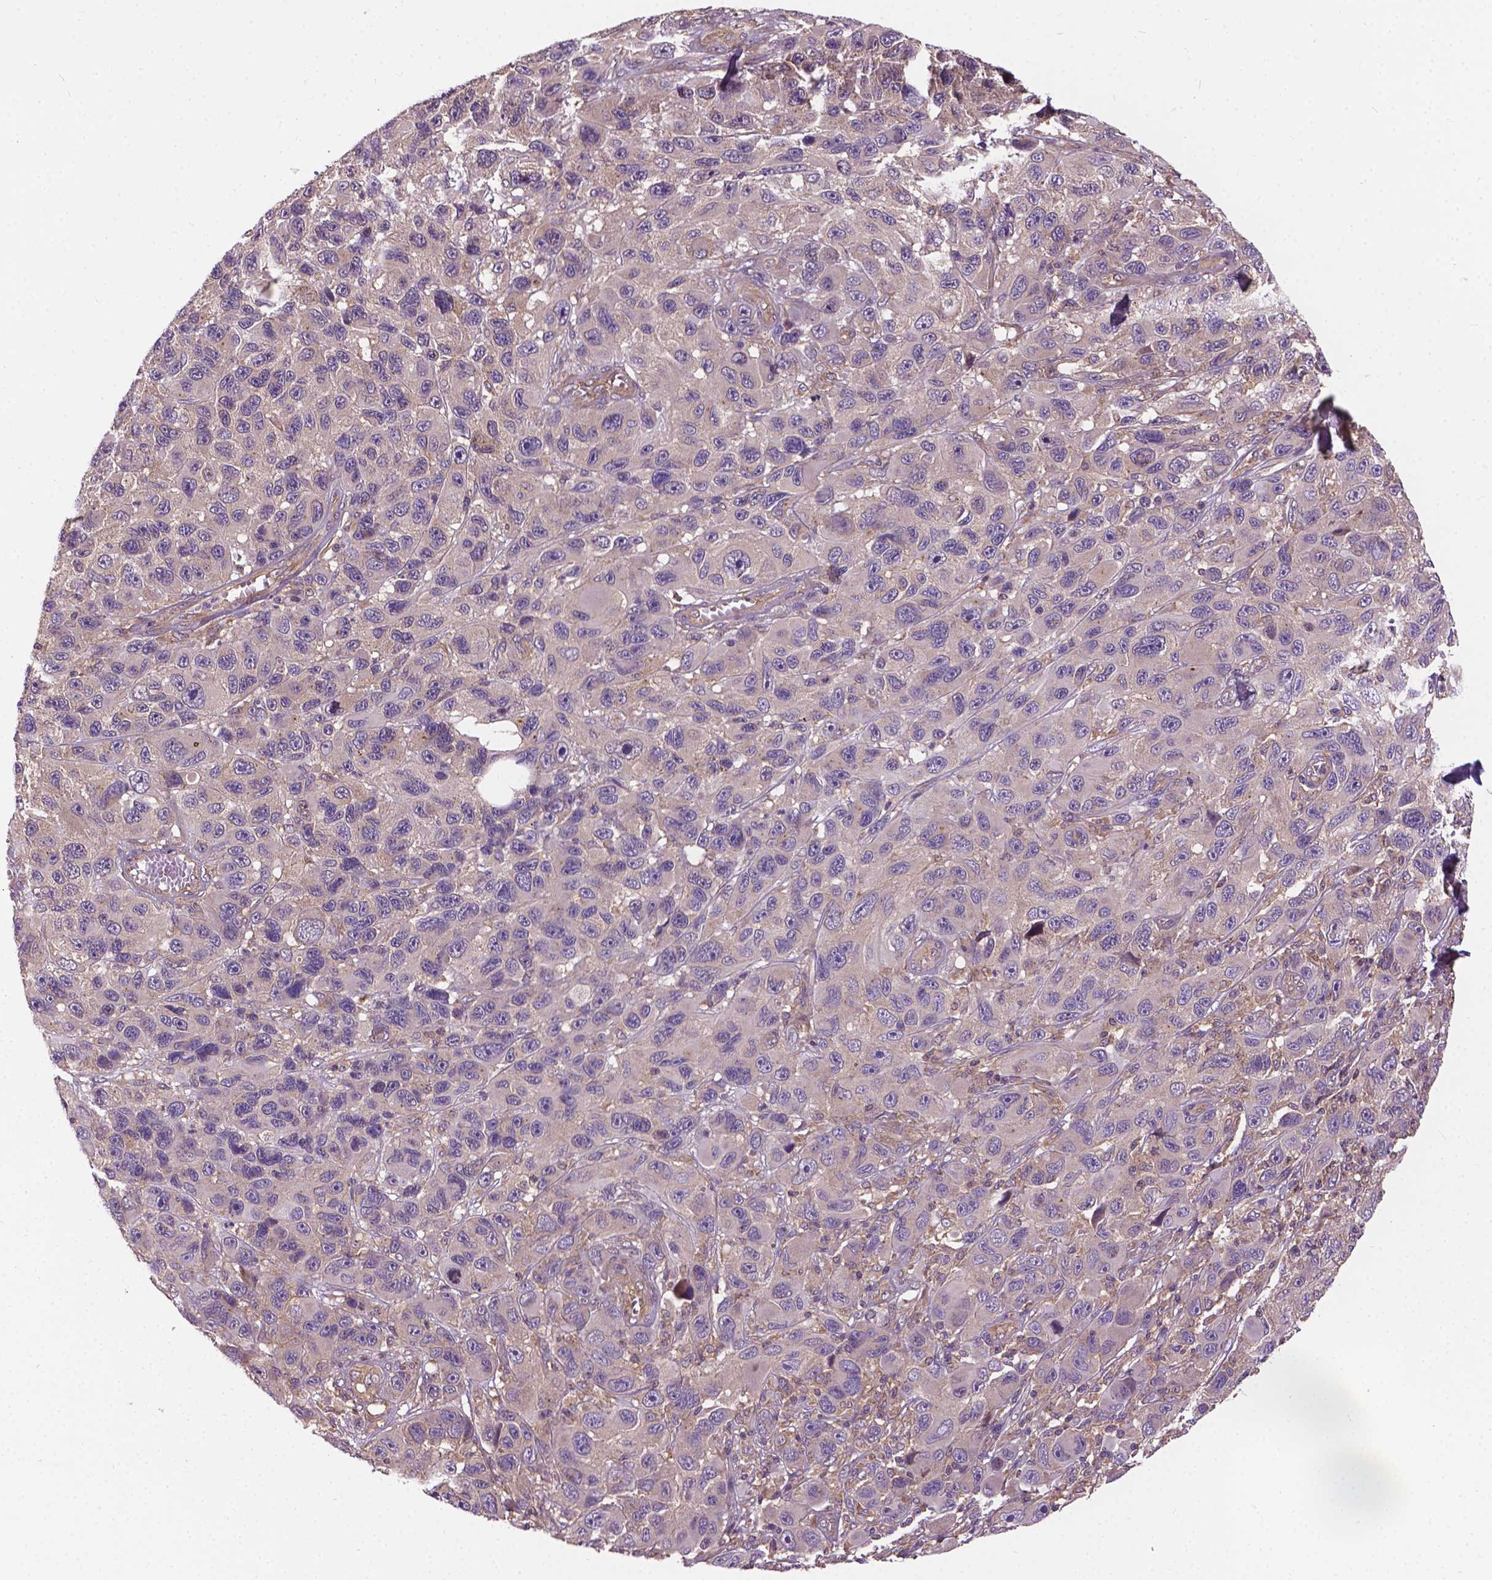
{"staining": {"intensity": "negative", "quantity": "none", "location": "none"}, "tissue": "melanoma", "cell_type": "Tumor cells", "image_type": "cancer", "snomed": [{"axis": "morphology", "description": "Malignant melanoma, NOS"}, {"axis": "topography", "description": "Skin"}], "caption": "An immunohistochemistry photomicrograph of malignant melanoma is shown. There is no staining in tumor cells of malignant melanoma.", "gene": "MZT1", "patient": {"sex": "male", "age": 53}}